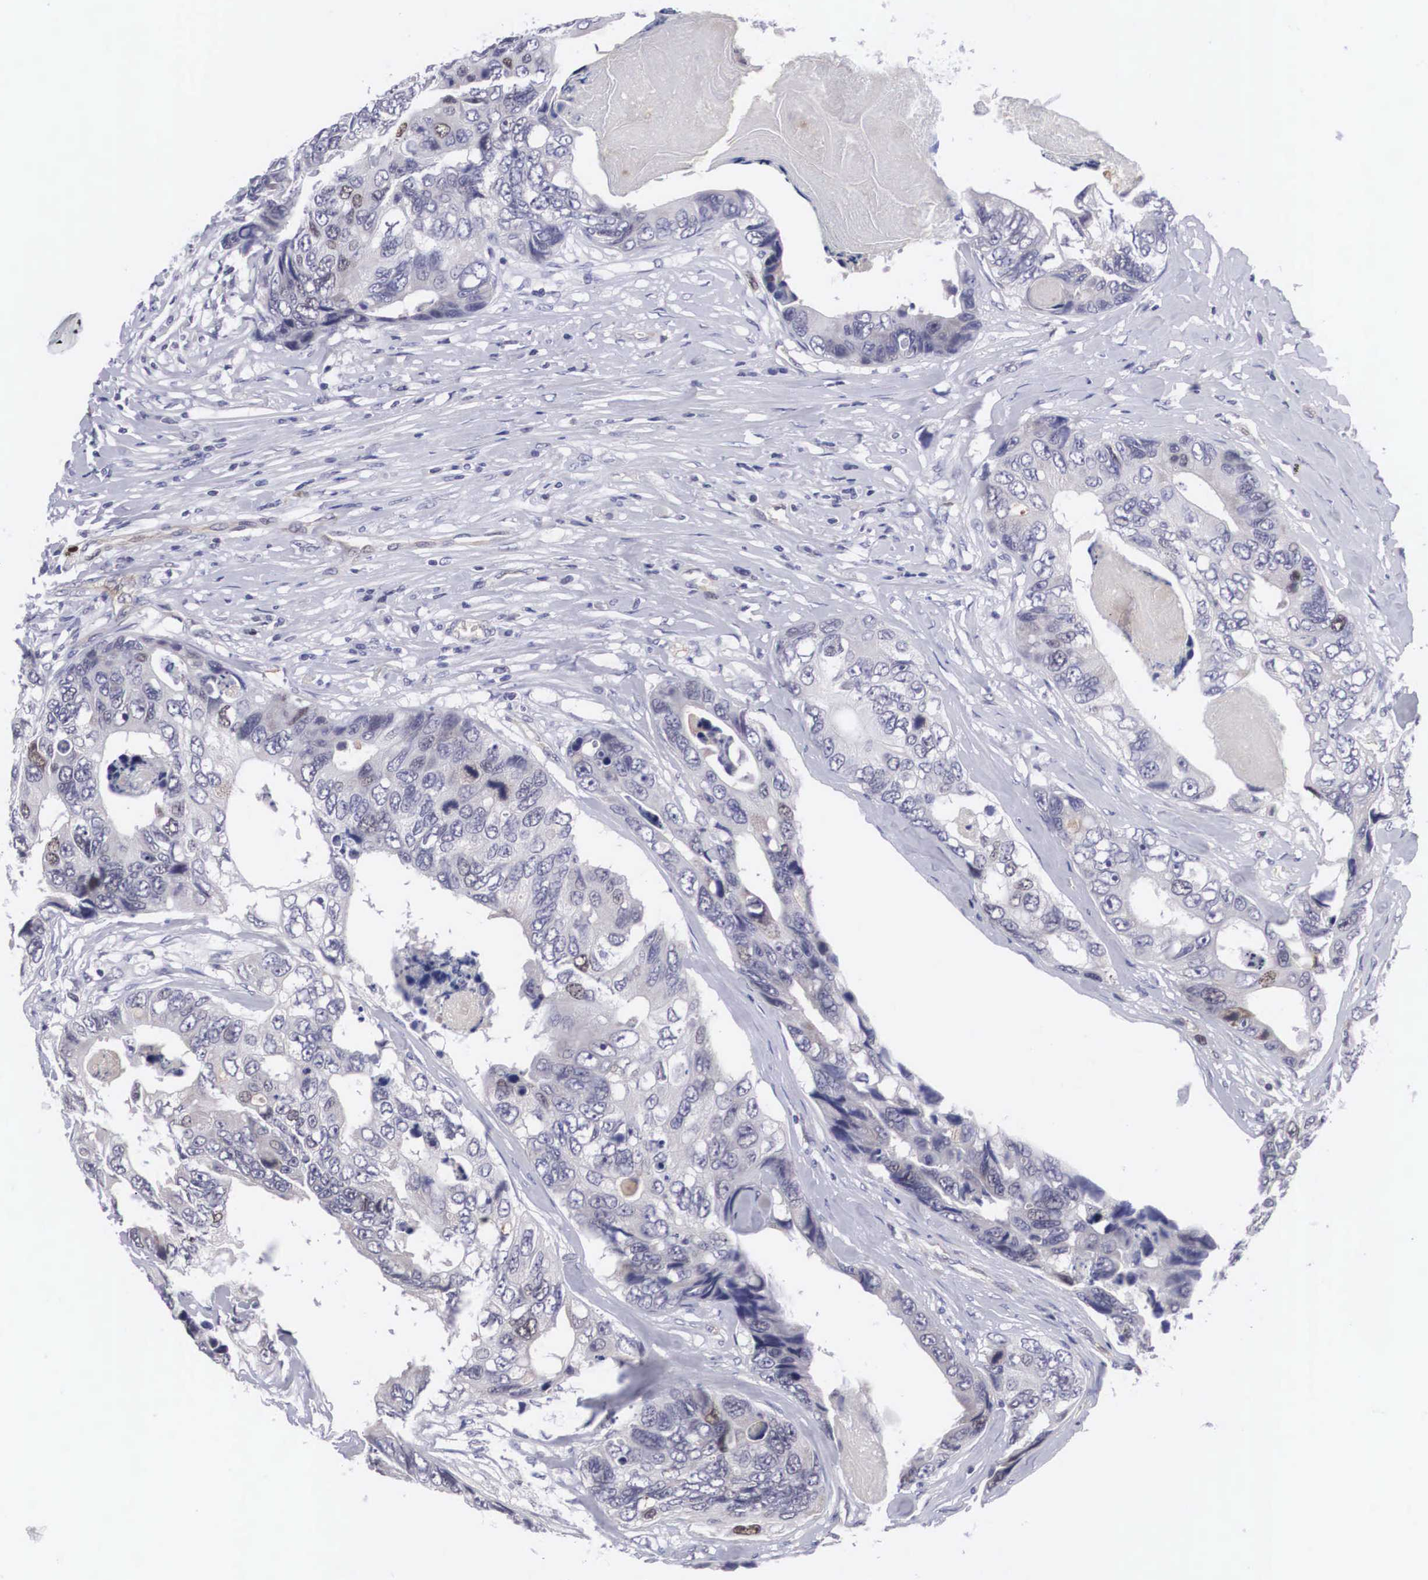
{"staining": {"intensity": "negative", "quantity": "none", "location": "none"}, "tissue": "colorectal cancer", "cell_type": "Tumor cells", "image_type": "cancer", "snomed": [{"axis": "morphology", "description": "Adenocarcinoma, NOS"}, {"axis": "topography", "description": "Colon"}], "caption": "This is an immunohistochemistry micrograph of human colorectal cancer. There is no staining in tumor cells.", "gene": "MAST4", "patient": {"sex": "female", "age": 86}}